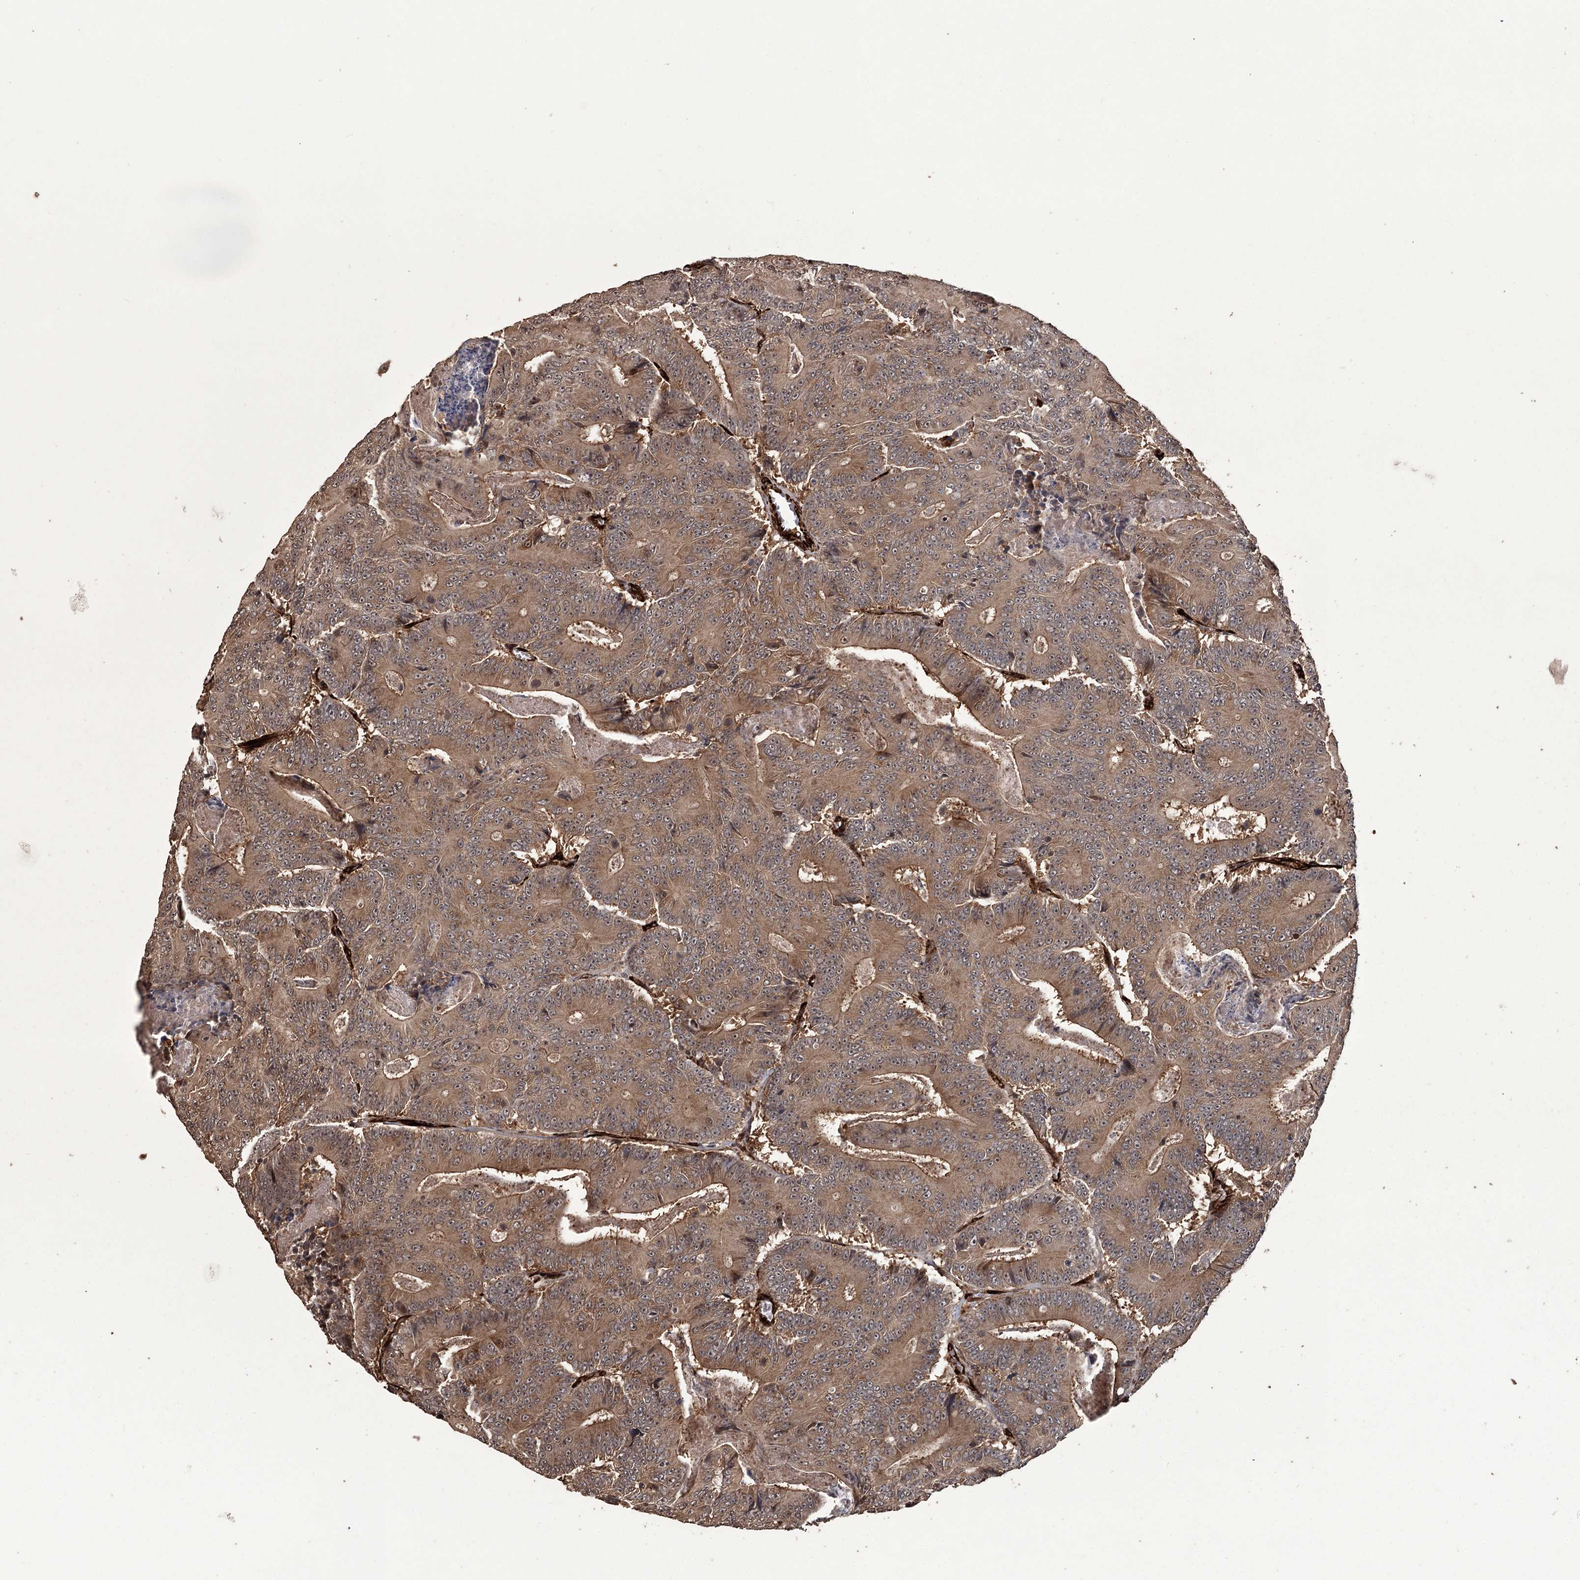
{"staining": {"intensity": "moderate", "quantity": ">75%", "location": "cytoplasmic/membranous"}, "tissue": "colorectal cancer", "cell_type": "Tumor cells", "image_type": "cancer", "snomed": [{"axis": "morphology", "description": "Adenocarcinoma, NOS"}, {"axis": "topography", "description": "Colon"}], "caption": "DAB immunohistochemical staining of human colorectal cancer (adenocarcinoma) exhibits moderate cytoplasmic/membranous protein expression in about >75% of tumor cells.", "gene": "RPAP3", "patient": {"sex": "male", "age": 83}}